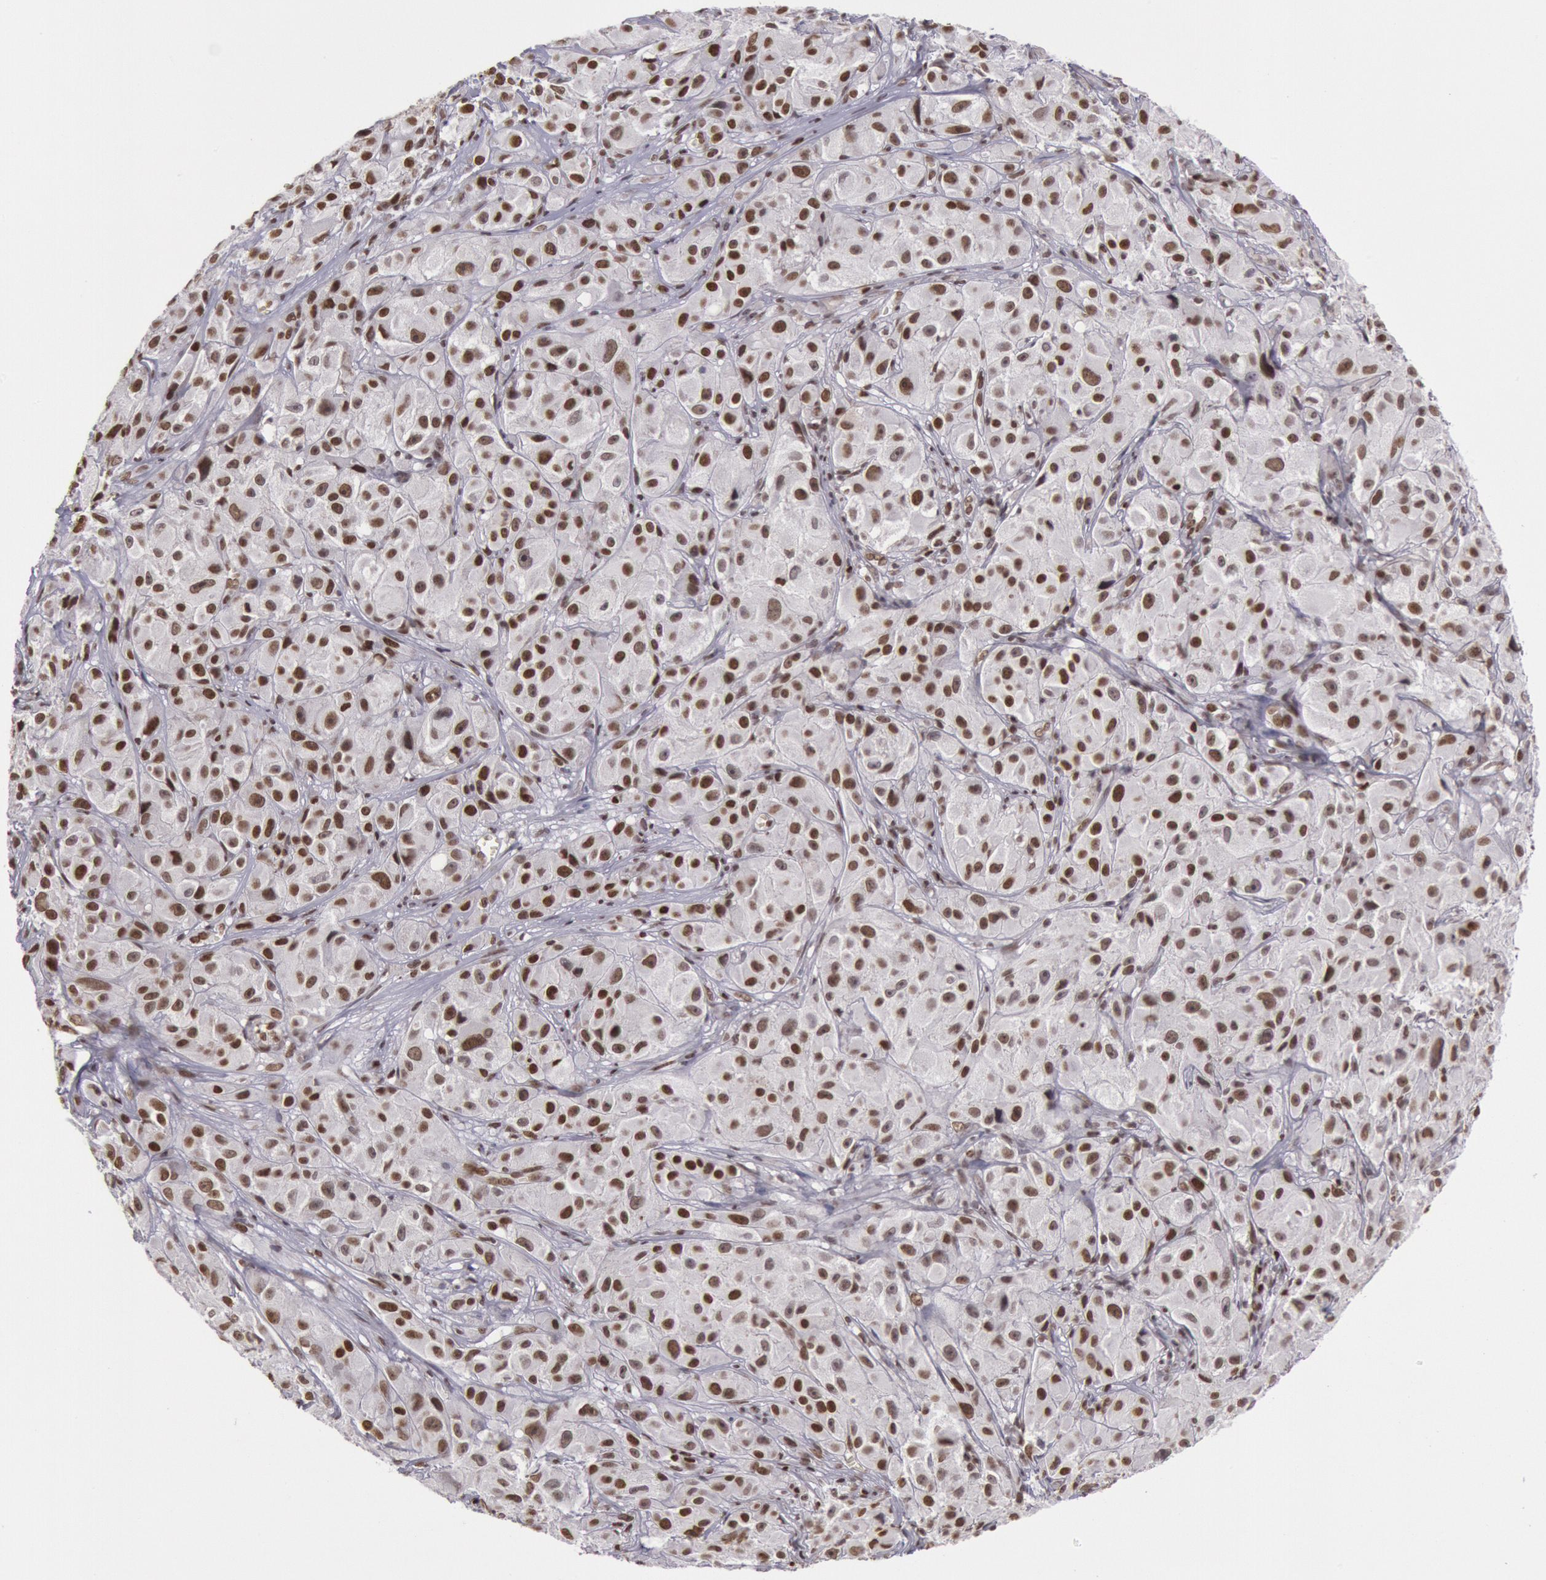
{"staining": {"intensity": "strong", "quantity": ">75%", "location": "nuclear"}, "tissue": "melanoma", "cell_type": "Tumor cells", "image_type": "cancer", "snomed": [{"axis": "morphology", "description": "Malignant melanoma, NOS"}, {"axis": "topography", "description": "Skin"}], "caption": "A photomicrograph showing strong nuclear expression in approximately >75% of tumor cells in melanoma, as visualized by brown immunohistochemical staining.", "gene": "NKAP", "patient": {"sex": "male", "age": 56}}